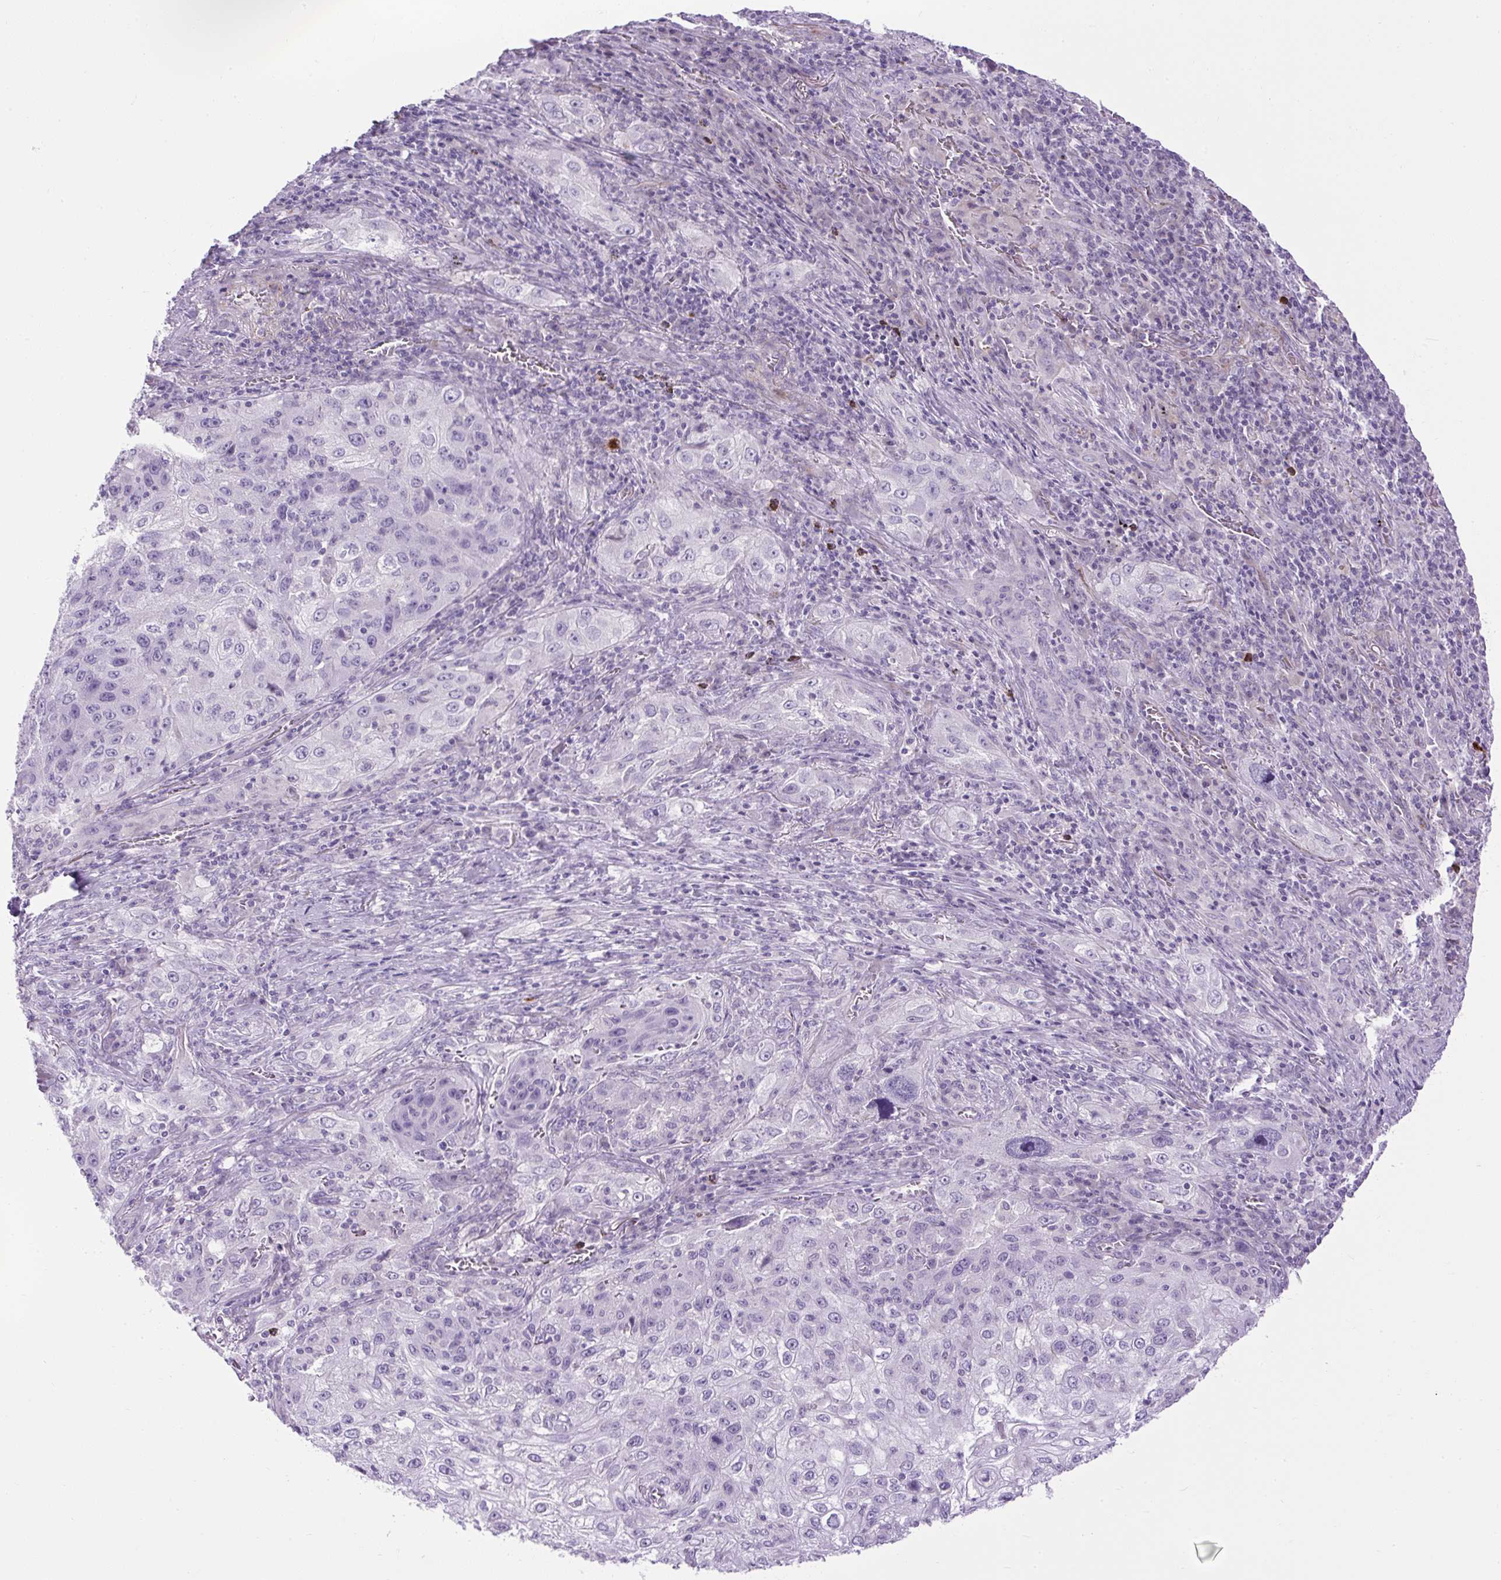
{"staining": {"intensity": "negative", "quantity": "none", "location": "none"}, "tissue": "lung cancer", "cell_type": "Tumor cells", "image_type": "cancer", "snomed": [{"axis": "morphology", "description": "Squamous cell carcinoma, NOS"}, {"axis": "topography", "description": "Lung"}], "caption": "A high-resolution image shows IHC staining of lung squamous cell carcinoma, which exhibits no significant expression in tumor cells.", "gene": "VWA7", "patient": {"sex": "female", "age": 69}}